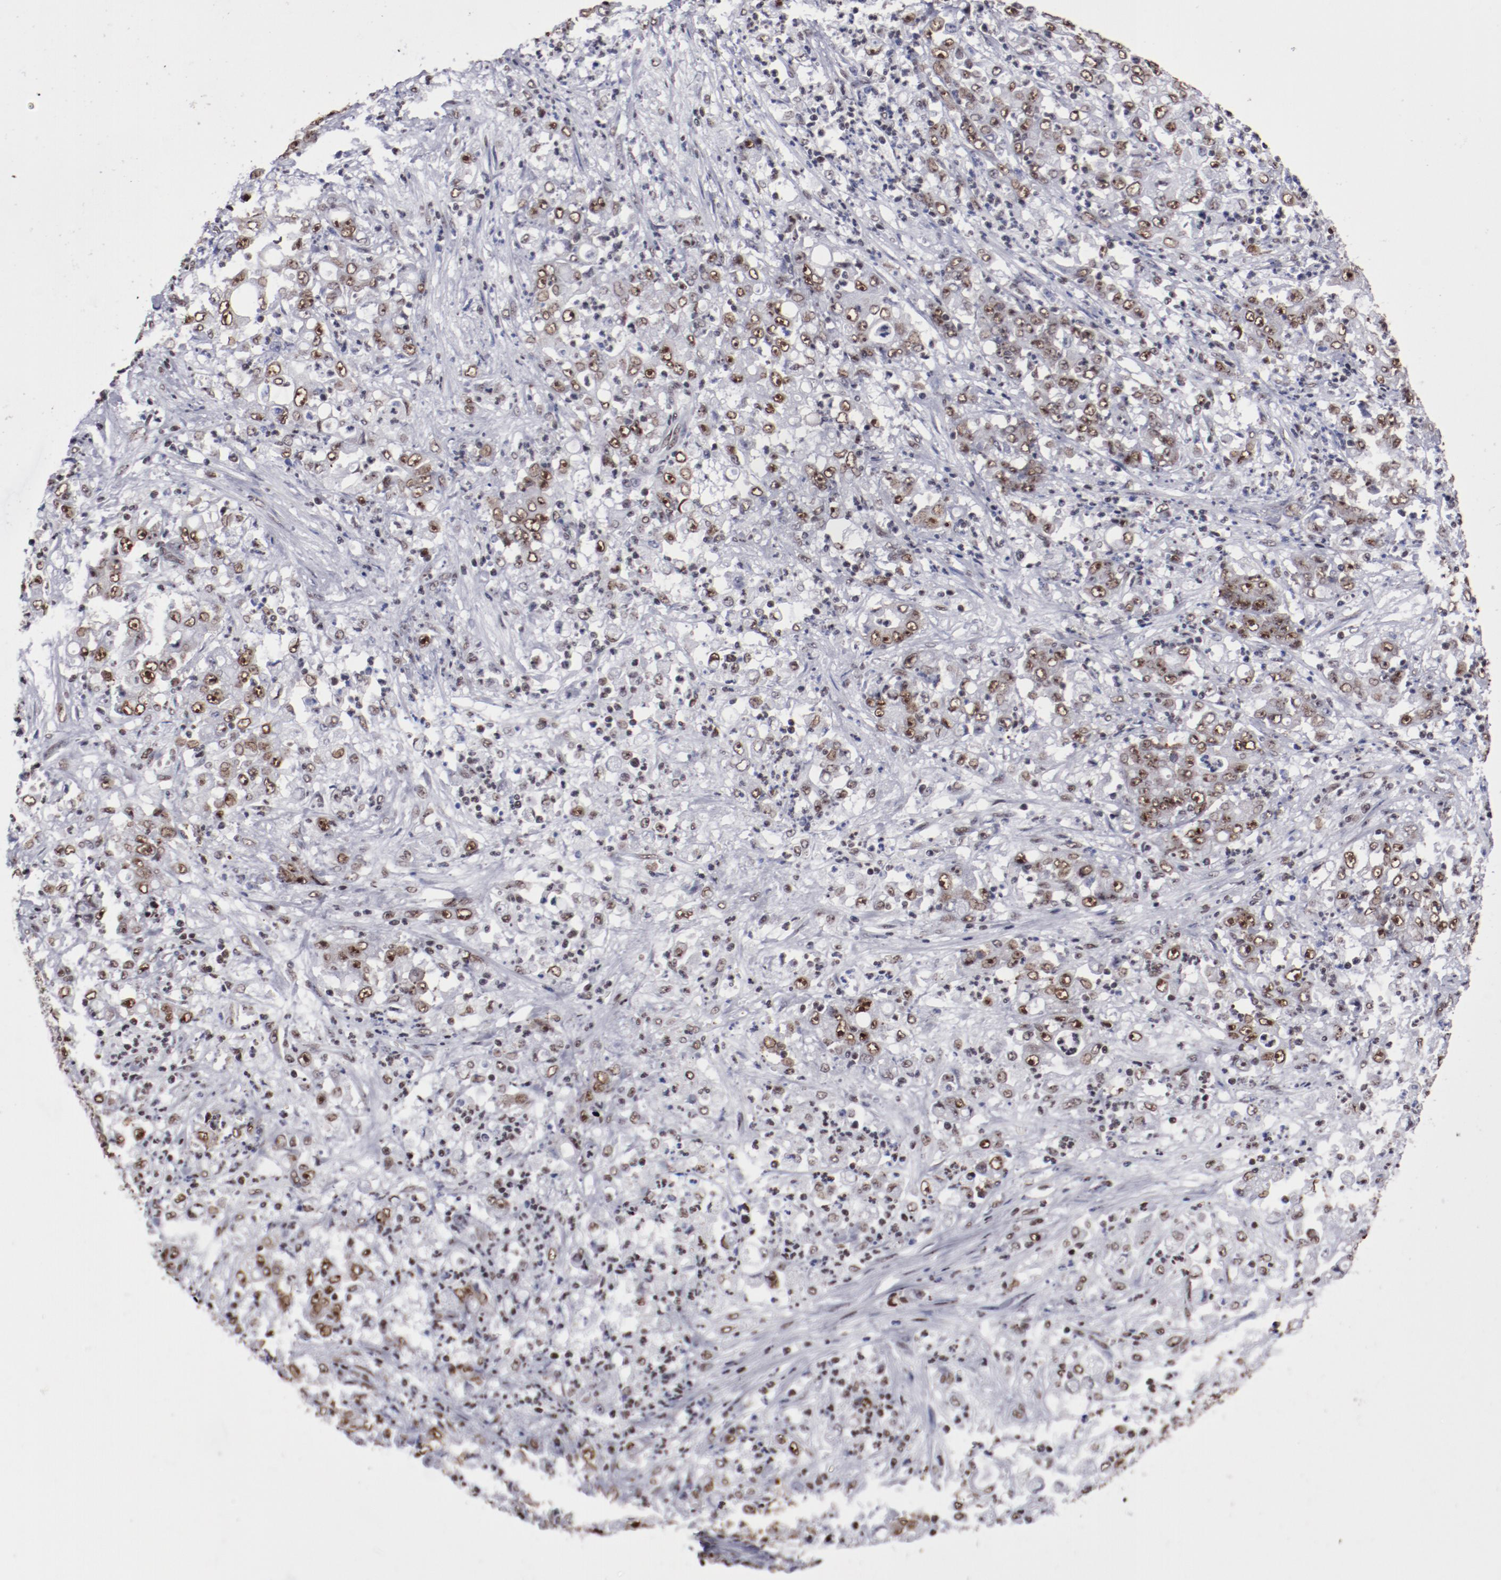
{"staining": {"intensity": "moderate", "quantity": ">75%", "location": "nuclear"}, "tissue": "stomach cancer", "cell_type": "Tumor cells", "image_type": "cancer", "snomed": [{"axis": "morphology", "description": "Adenocarcinoma, NOS"}, {"axis": "topography", "description": "Stomach, lower"}], "caption": "Immunohistochemical staining of human stomach adenocarcinoma demonstrates medium levels of moderate nuclear protein positivity in approximately >75% of tumor cells.", "gene": "HNRNPA2B1", "patient": {"sex": "female", "age": 71}}